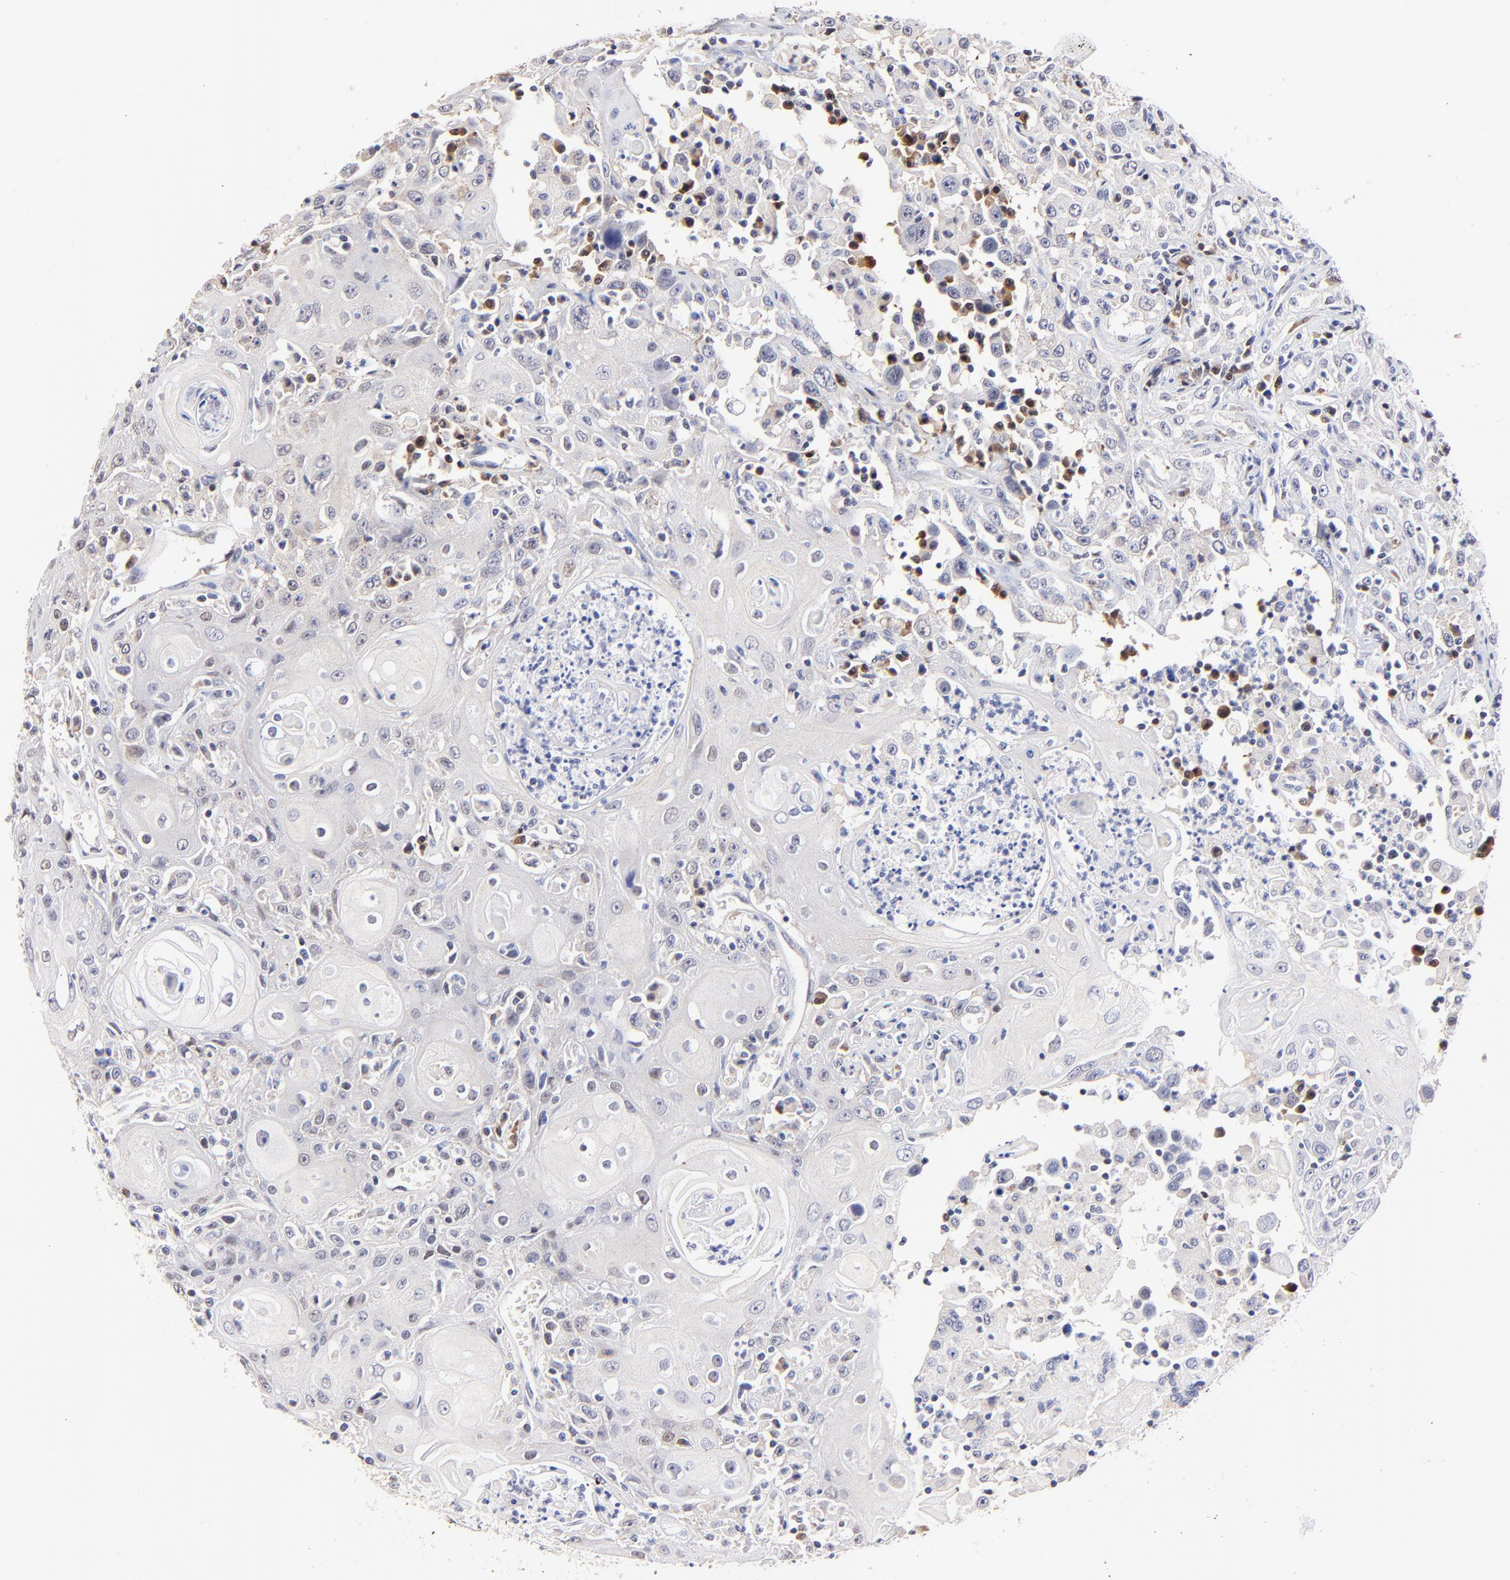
{"staining": {"intensity": "negative", "quantity": "none", "location": "none"}, "tissue": "head and neck cancer", "cell_type": "Tumor cells", "image_type": "cancer", "snomed": [{"axis": "morphology", "description": "Squamous cell carcinoma, NOS"}, {"axis": "topography", "description": "Oral tissue"}, {"axis": "topography", "description": "Head-Neck"}], "caption": "Tumor cells are negative for protein expression in human head and neck squamous cell carcinoma.", "gene": "ZNF155", "patient": {"sex": "female", "age": 76}}